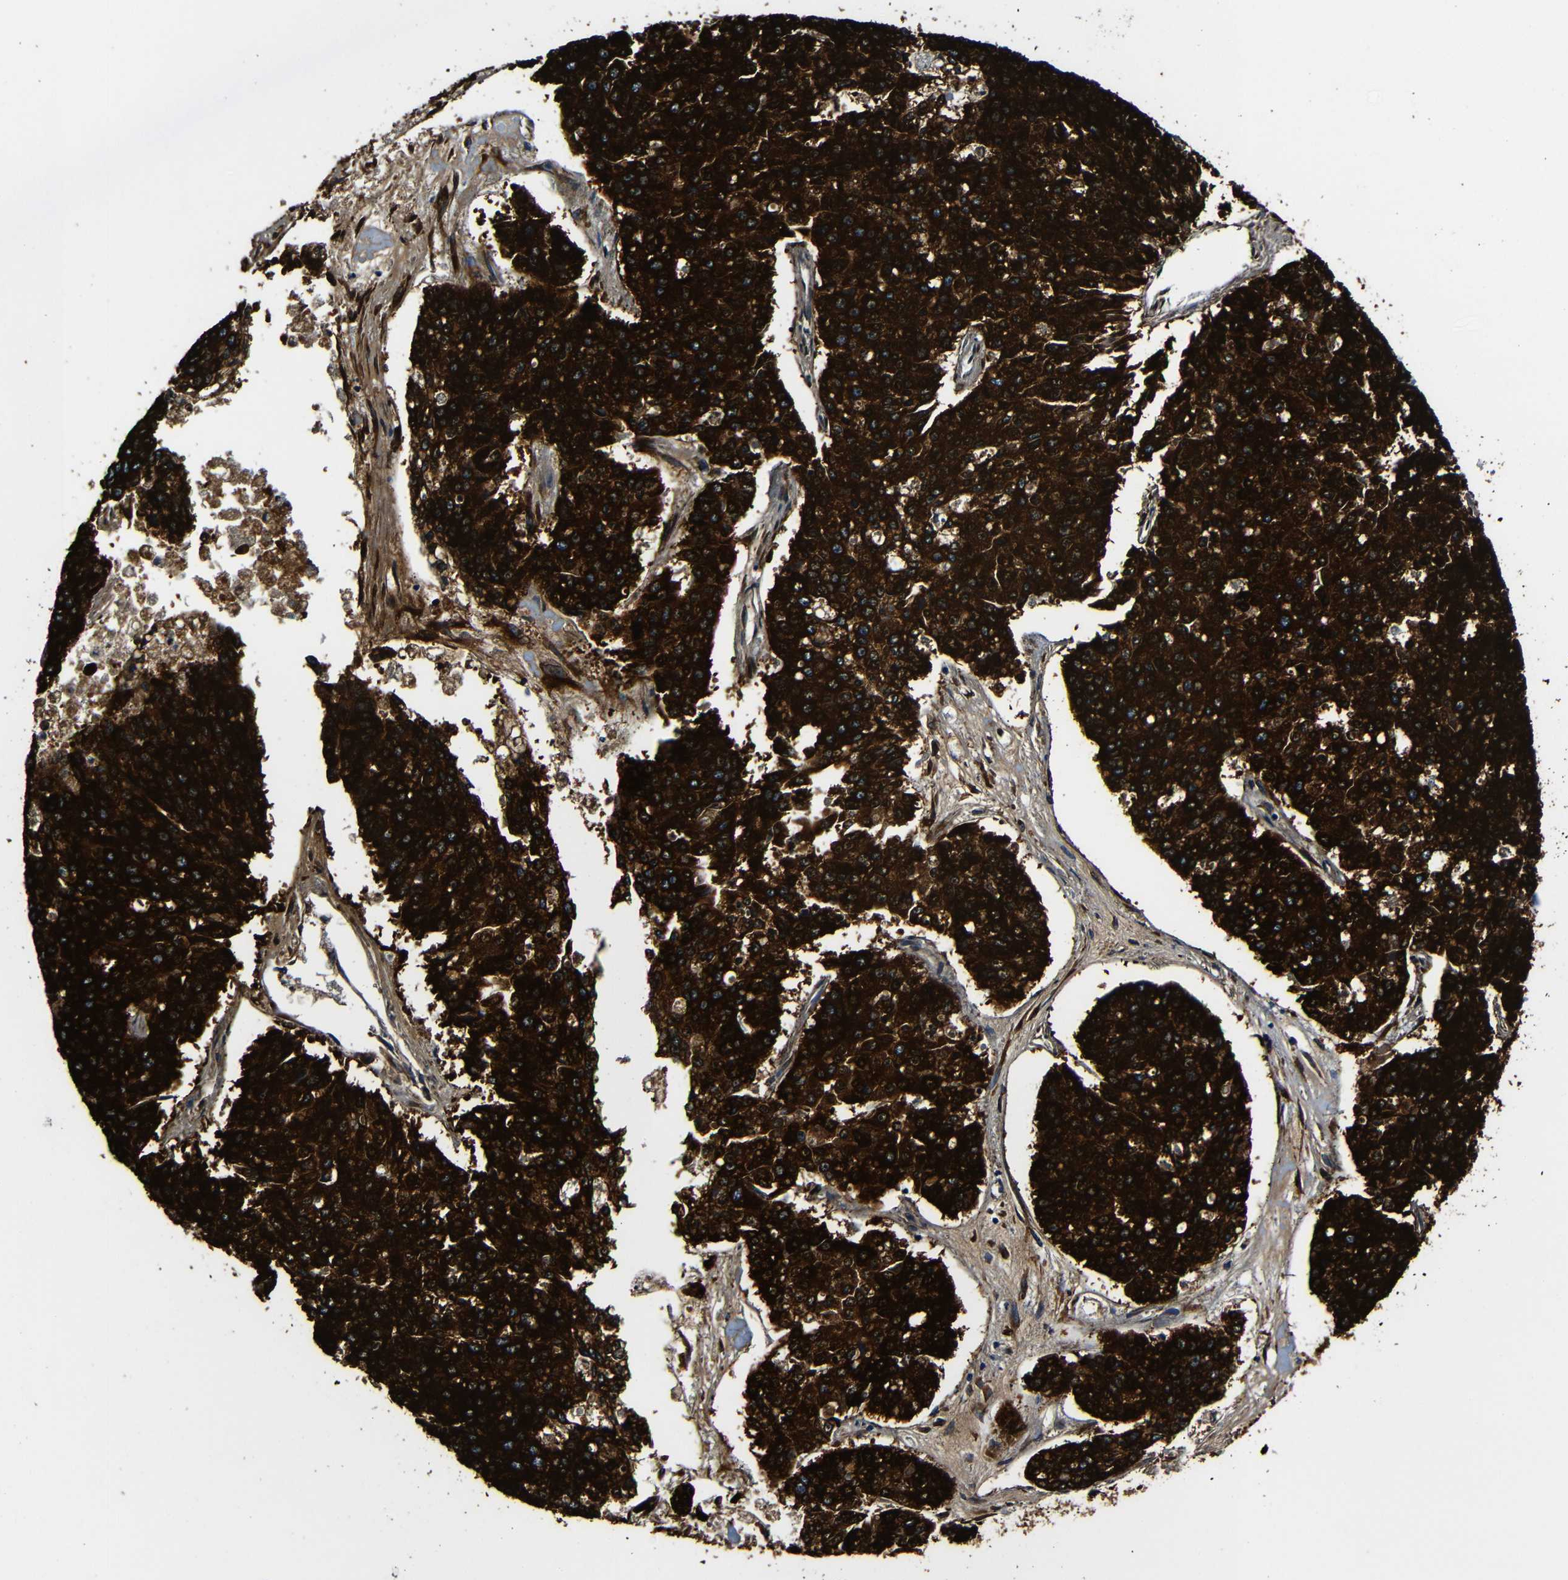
{"staining": {"intensity": "strong", "quantity": ">75%", "location": "cytoplasmic/membranous"}, "tissue": "pancreatic cancer", "cell_type": "Tumor cells", "image_type": "cancer", "snomed": [{"axis": "morphology", "description": "Adenocarcinoma, NOS"}, {"axis": "topography", "description": "Pancreas"}], "caption": "Pancreatic cancer (adenocarcinoma) was stained to show a protein in brown. There is high levels of strong cytoplasmic/membranous staining in approximately >75% of tumor cells.", "gene": "RRBP1", "patient": {"sex": "male", "age": 50}}